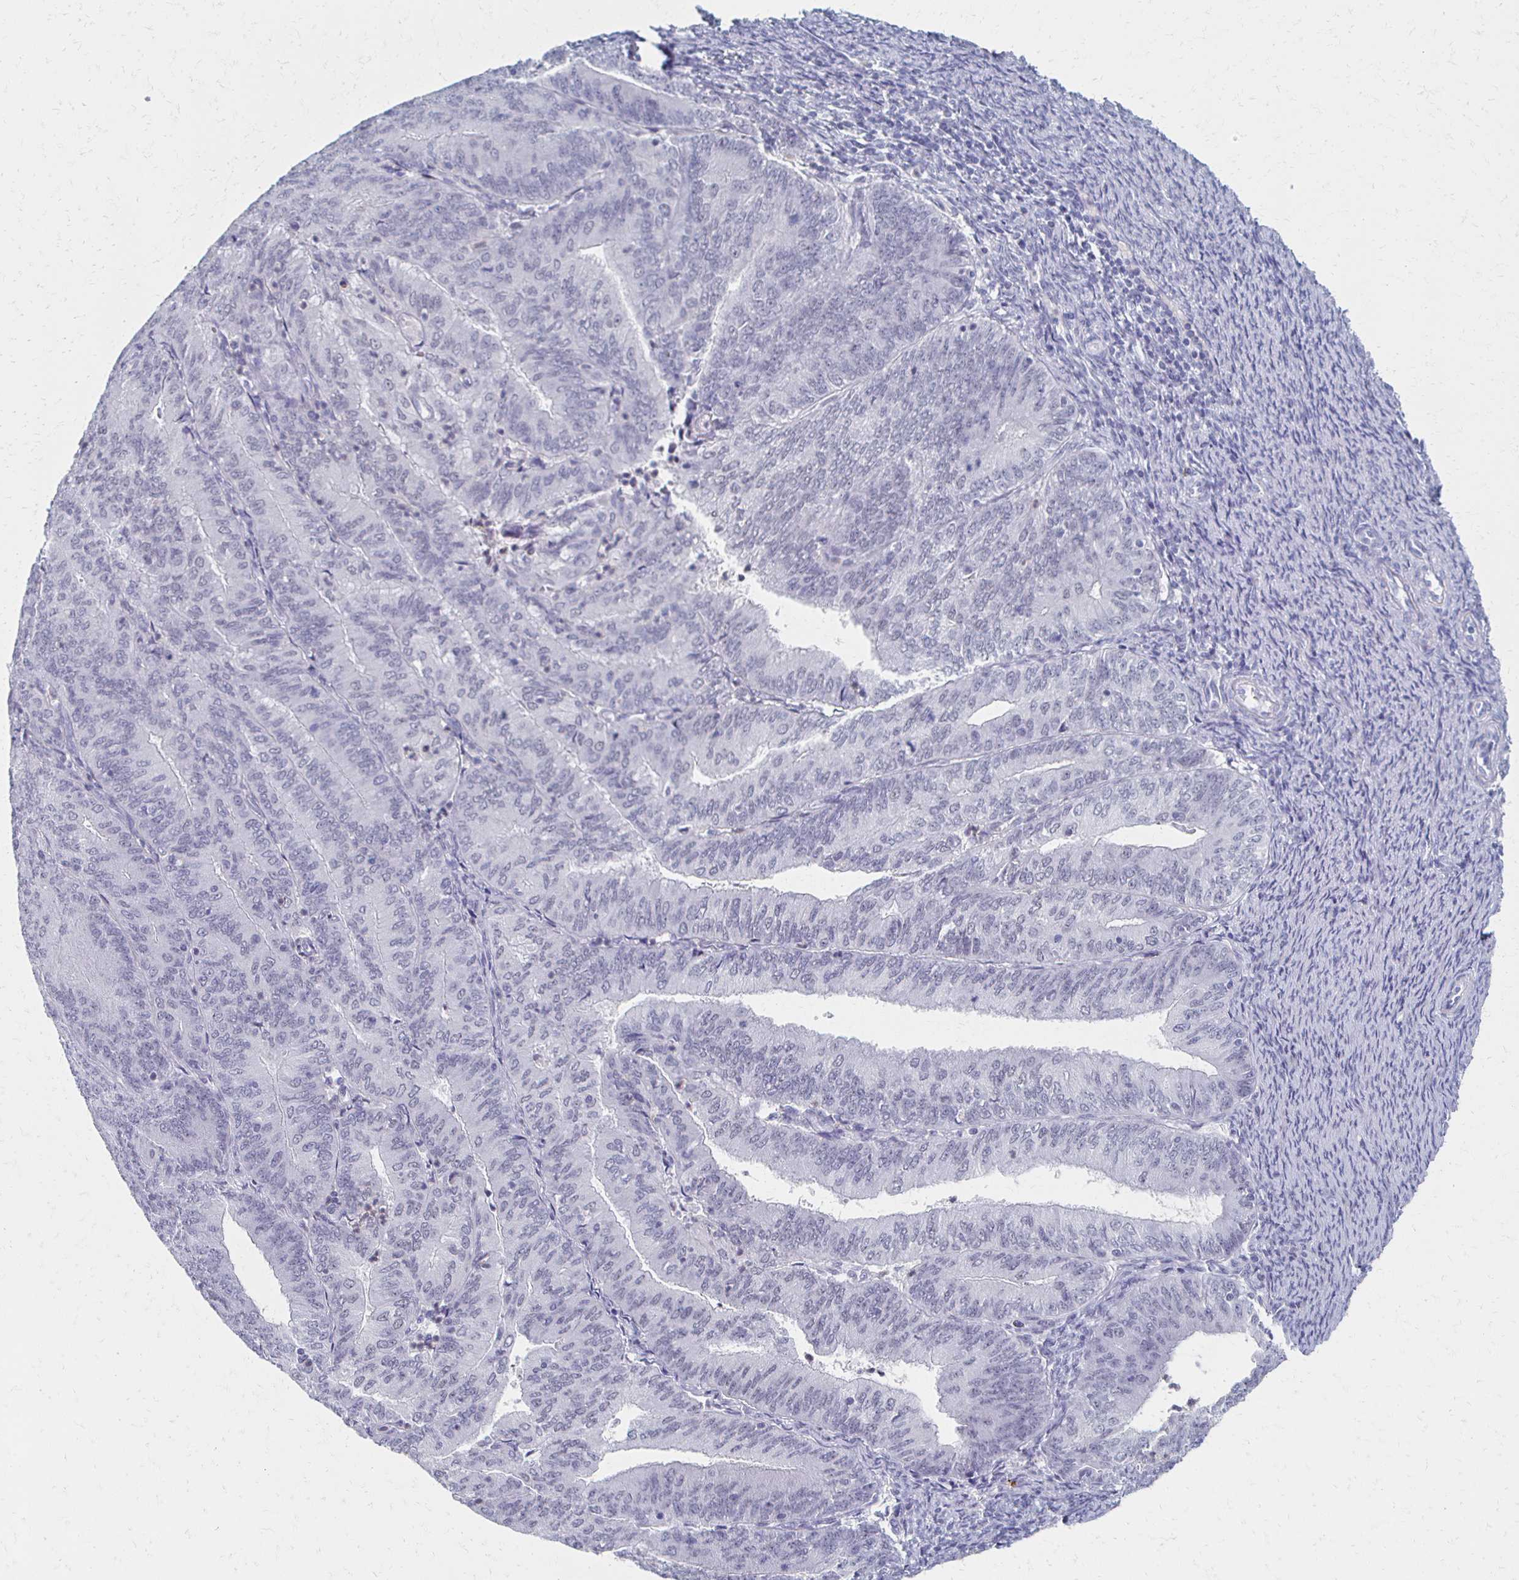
{"staining": {"intensity": "negative", "quantity": "none", "location": "none"}, "tissue": "endometrial cancer", "cell_type": "Tumor cells", "image_type": "cancer", "snomed": [{"axis": "morphology", "description": "Adenocarcinoma, NOS"}, {"axis": "topography", "description": "Endometrium"}], "caption": "This is a photomicrograph of immunohistochemistry staining of endometrial cancer (adenocarcinoma), which shows no staining in tumor cells.", "gene": "CXCR2", "patient": {"sex": "female", "age": 57}}